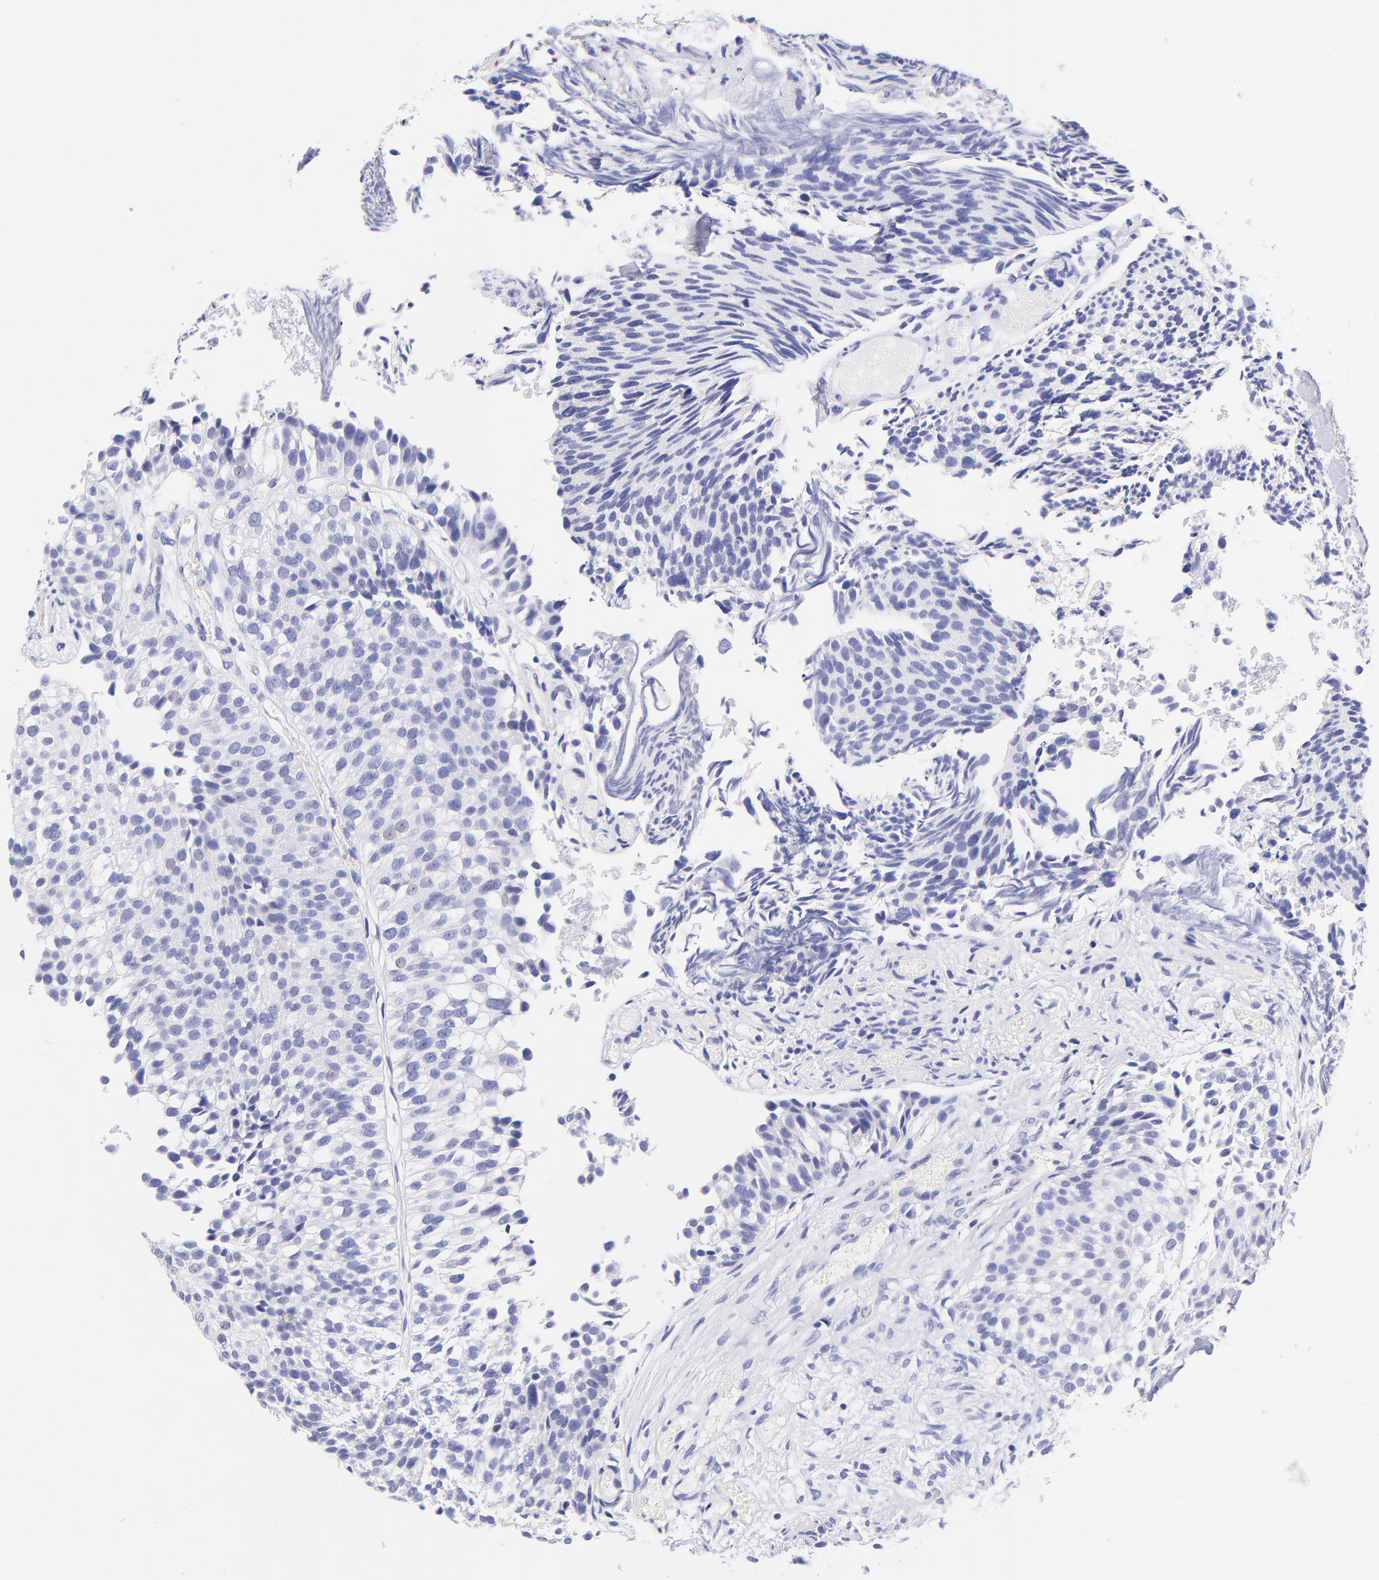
{"staining": {"intensity": "negative", "quantity": "none", "location": "none"}, "tissue": "urothelial cancer", "cell_type": "Tumor cells", "image_type": "cancer", "snomed": [{"axis": "morphology", "description": "Urothelial carcinoma, Low grade"}, {"axis": "topography", "description": "Urinary bladder"}], "caption": "Low-grade urothelial carcinoma was stained to show a protein in brown. There is no significant positivity in tumor cells.", "gene": "RAB3B", "patient": {"sex": "male", "age": 84}}